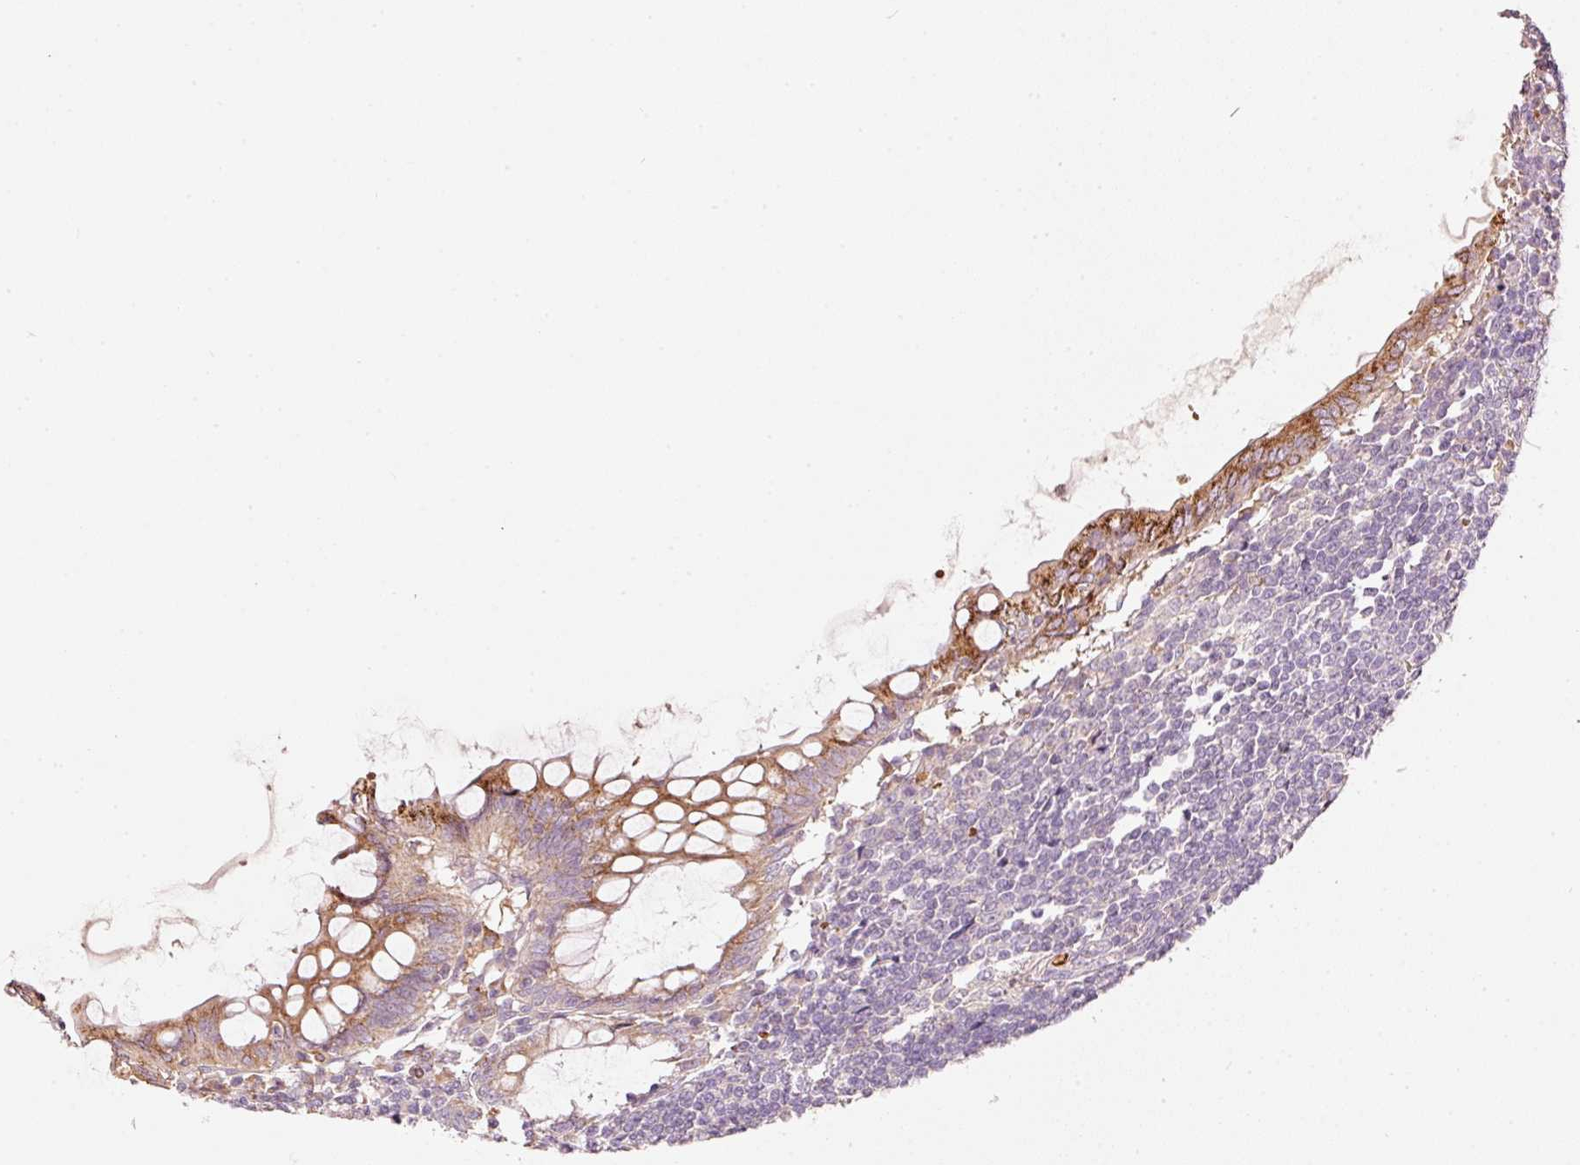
{"staining": {"intensity": "strong", "quantity": "25%-75%", "location": "cytoplasmic/membranous"}, "tissue": "appendix", "cell_type": "Glandular cells", "image_type": "normal", "snomed": [{"axis": "morphology", "description": "Normal tissue, NOS"}, {"axis": "topography", "description": "Appendix"}], "caption": "Immunohistochemical staining of unremarkable human appendix displays 25%-75% levels of strong cytoplasmic/membranous protein staining in about 25%-75% of glandular cells. The staining was performed using DAB to visualize the protein expression in brown, while the nuclei were stained in blue with hematoxylin (Magnification: 20x).", "gene": "KLHL21", "patient": {"sex": "male", "age": 83}}